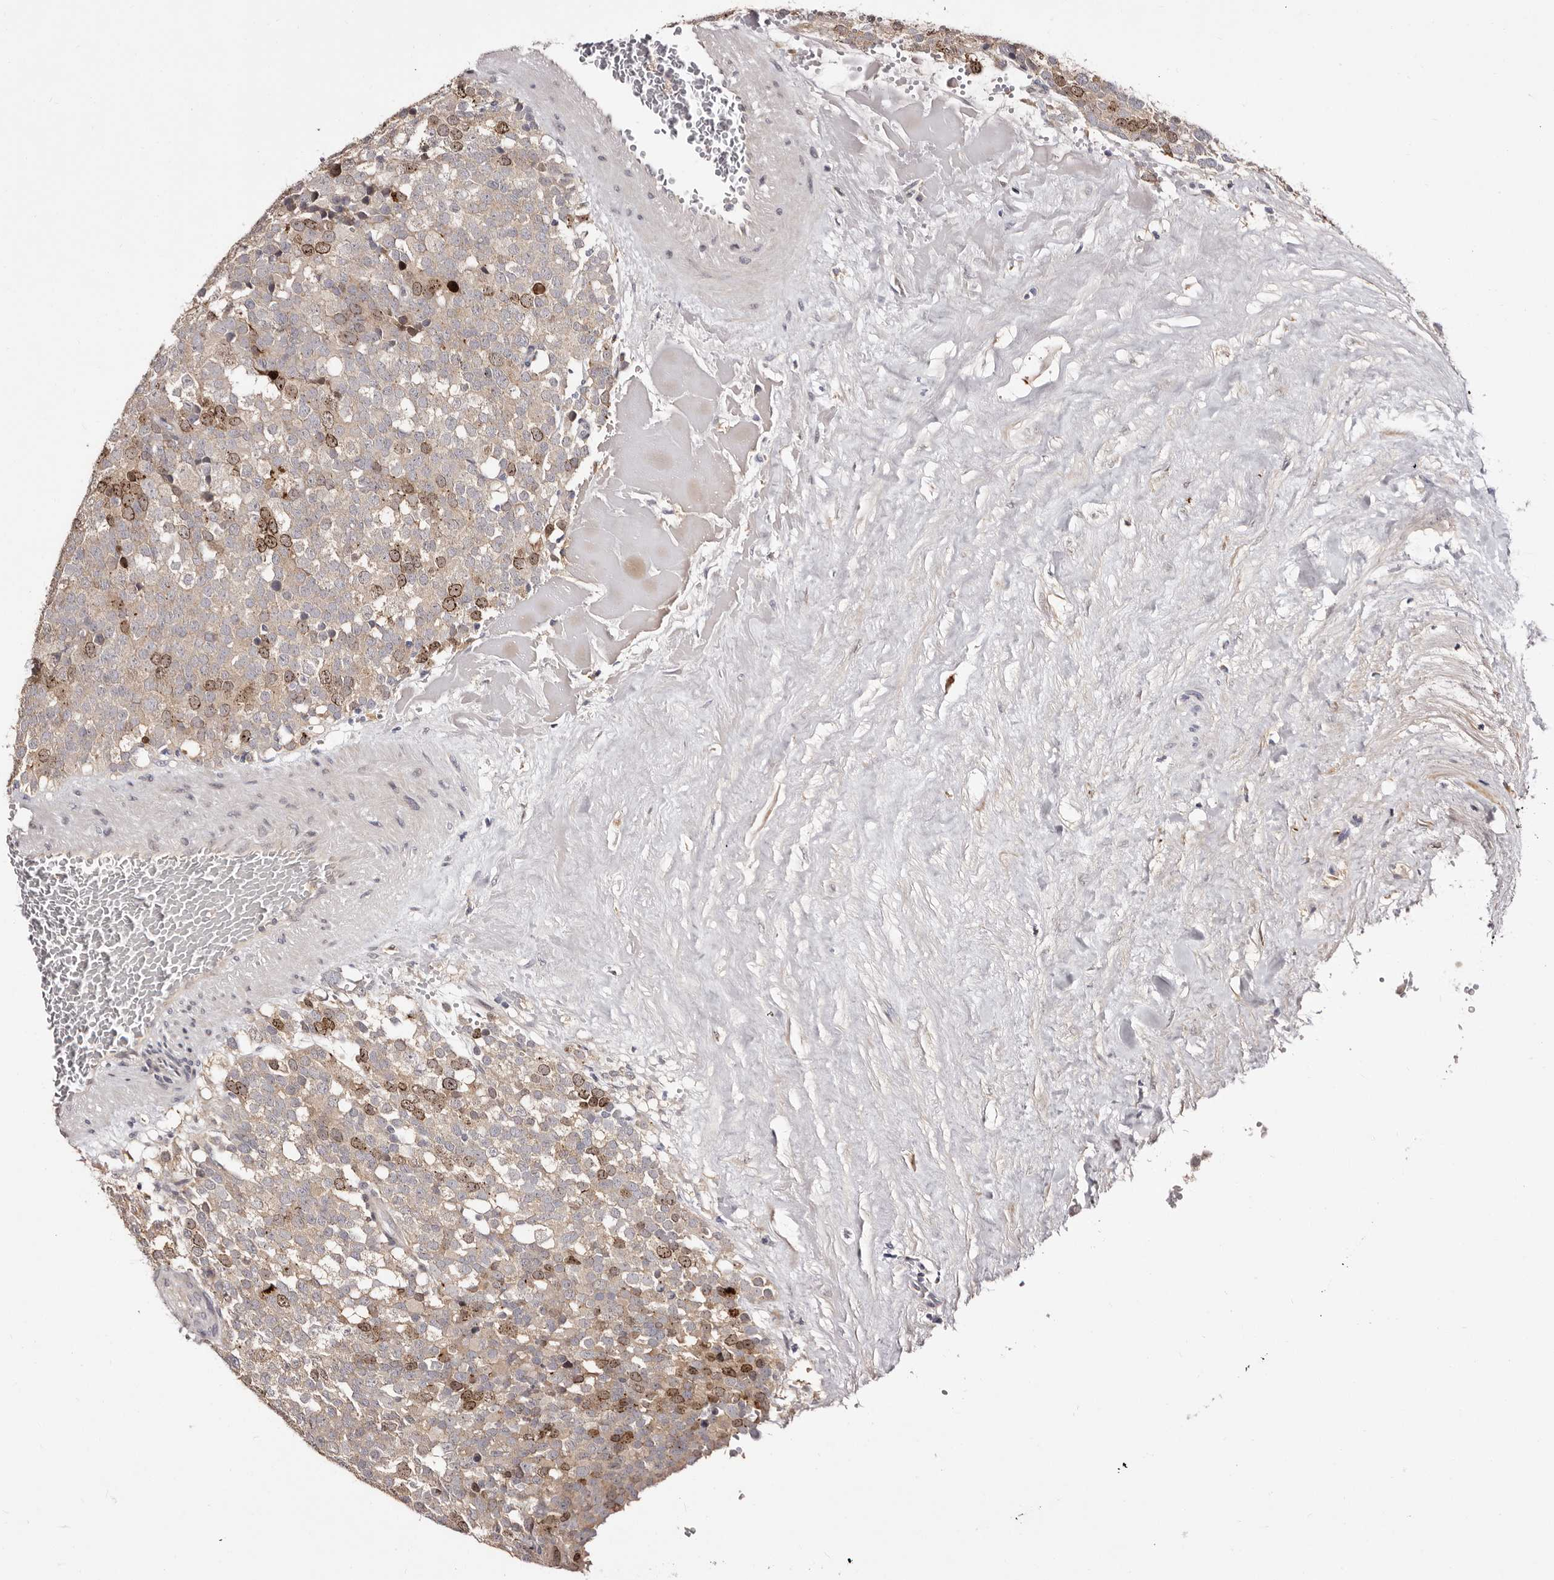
{"staining": {"intensity": "moderate", "quantity": "25%-75%", "location": "cytoplasmic/membranous,nuclear"}, "tissue": "testis cancer", "cell_type": "Tumor cells", "image_type": "cancer", "snomed": [{"axis": "morphology", "description": "Seminoma, NOS"}, {"axis": "topography", "description": "Testis"}], "caption": "Protein positivity by immunohistochemistry reveals moderate cytoplasmic/membranous and nuclear positivity in approximately 25%-75% of tumor cells in testis seminoma. (DAB IHC with brightfield microscopy, high magnification).", "gene": "CDCA8", "patient": {"sex": "male", "age": 71}}